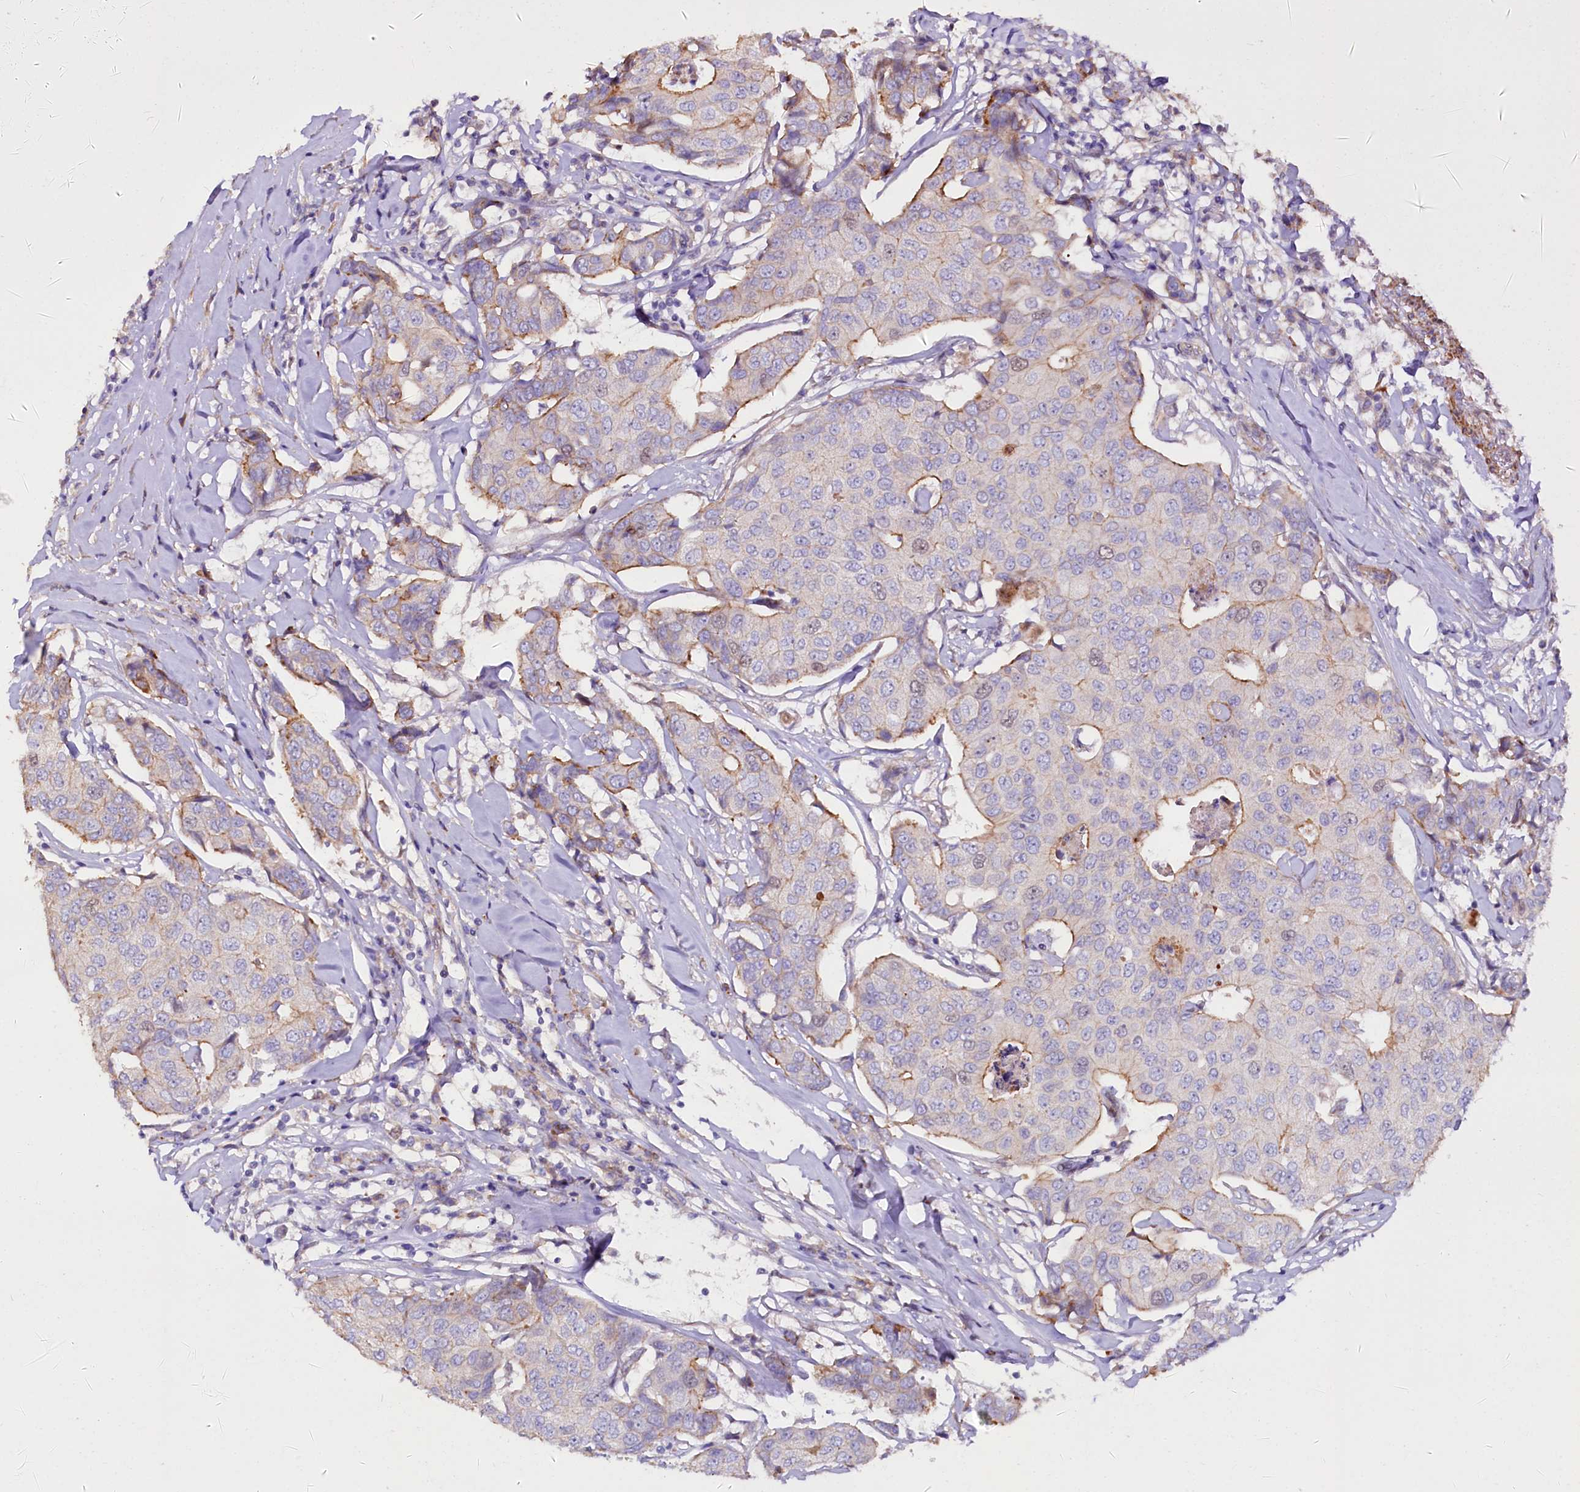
{"staining": {"intensity": "weak", "quantity": "<25%", "location": "cytoplasmic/membranous"}, "tissue": "breast cancer", "cell_type": "Tumor cells", "image_type": "cancer", "snomed": [{"axis": "morphology", "description": "Duct carcinoma"}, {"axis": "topography", "description": "Breast"}], "caption": "High magnification brightfield microscopy of breast cancer (infiltrating ductal carcinoma) stained with DAB (brown) and counterstained with hematoxylin (blue): tumor cells show no significant positivity. (DAB (3,3'-diaminobenzidine) IHC visualized using brightfield microscopy, high magnification).", "gene": "WNT8A", "patient": {"sex": "female", "age": 80}}